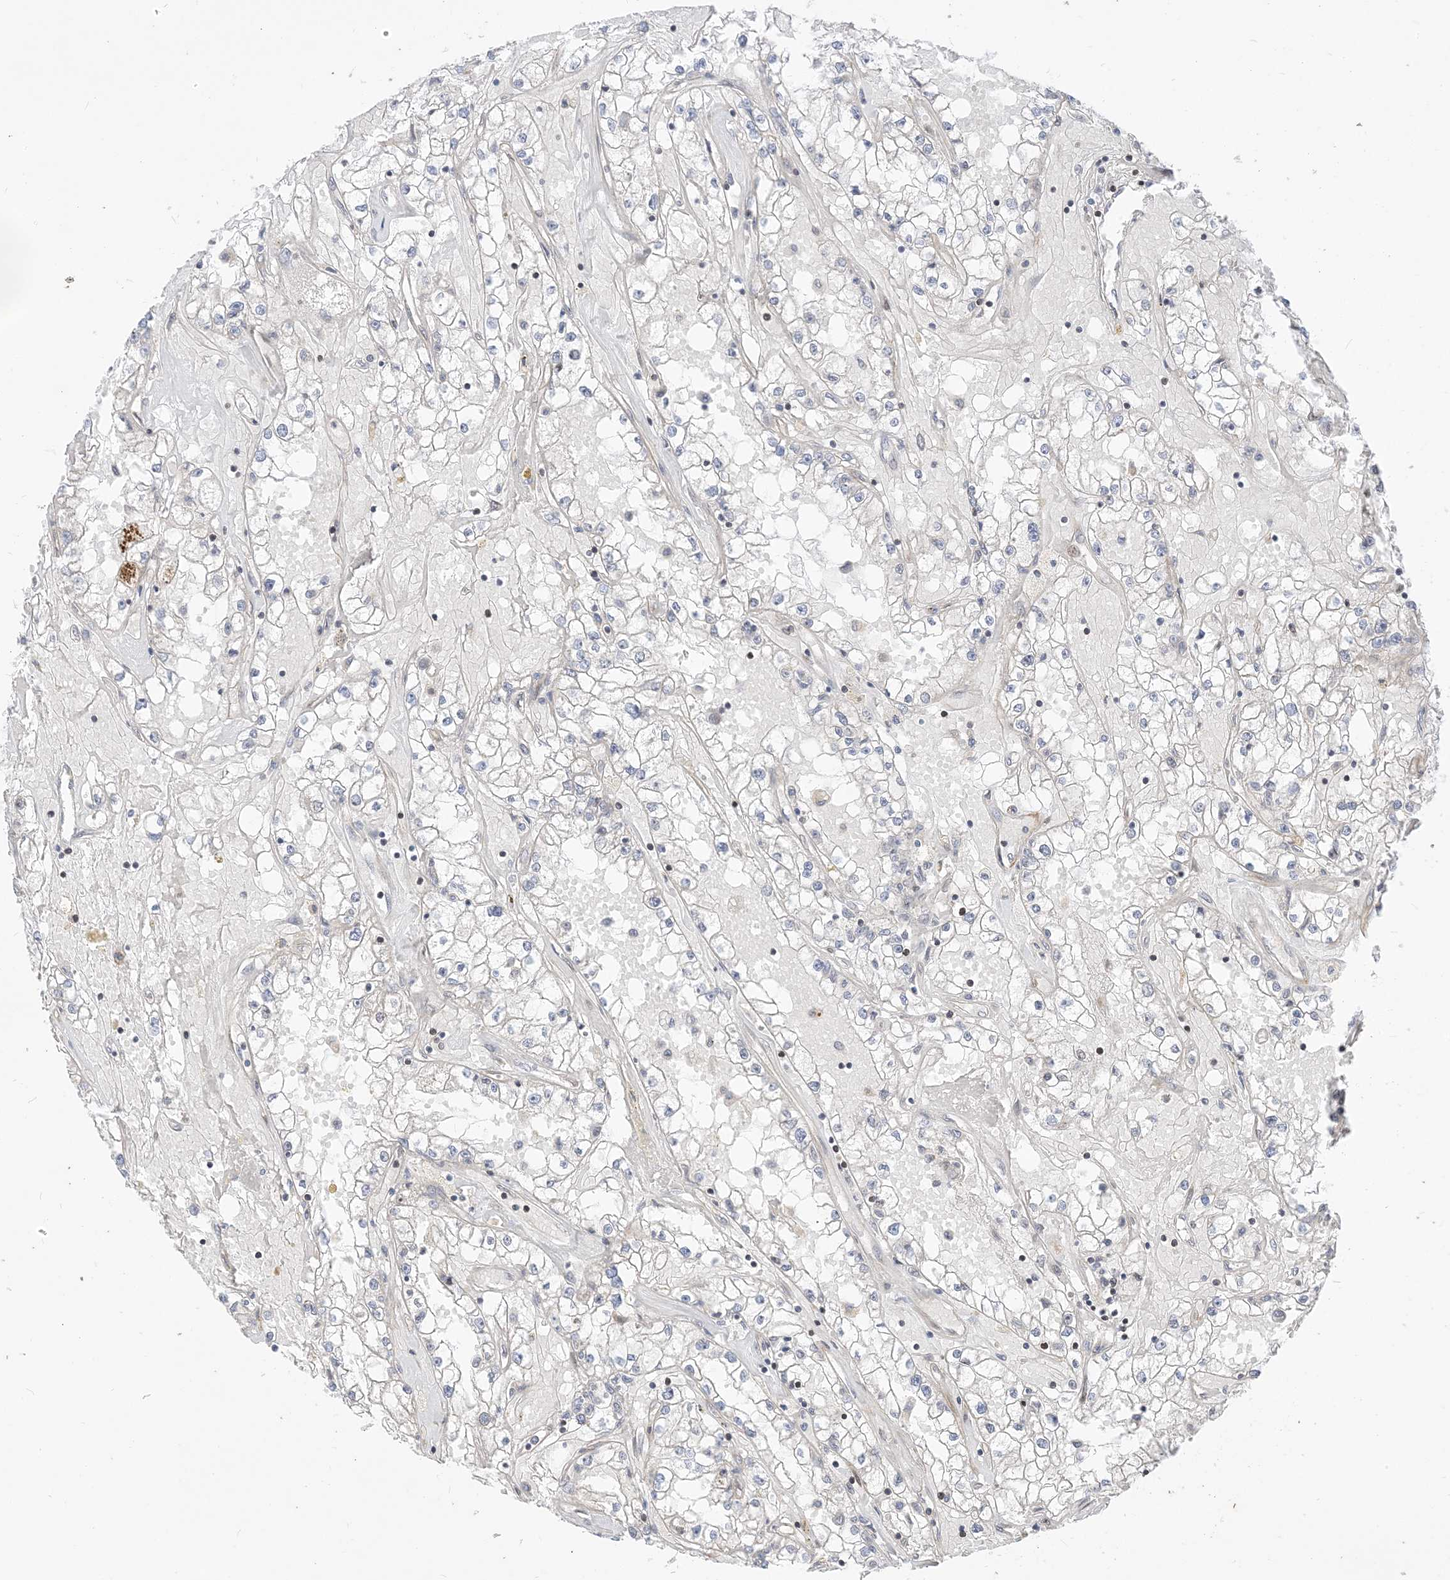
{"staining": {"intensity": "negative", "quantity": "none", "location": "none"}, "tissue": "renal cancer", "cell_type": "Tumor cells", "image_type": "cancer", "snomed": [{"axis": "morphology", "description": "Adenocarcinoma, NOS"}, {"axis": "topography", "description": "Kidney"}], "caption": "Tumor cells are negative for protein expression in human renal cancer (adenocarcinoma).", "gene": "TYSND1", "patient": {"sex": "male", "age": 56}}